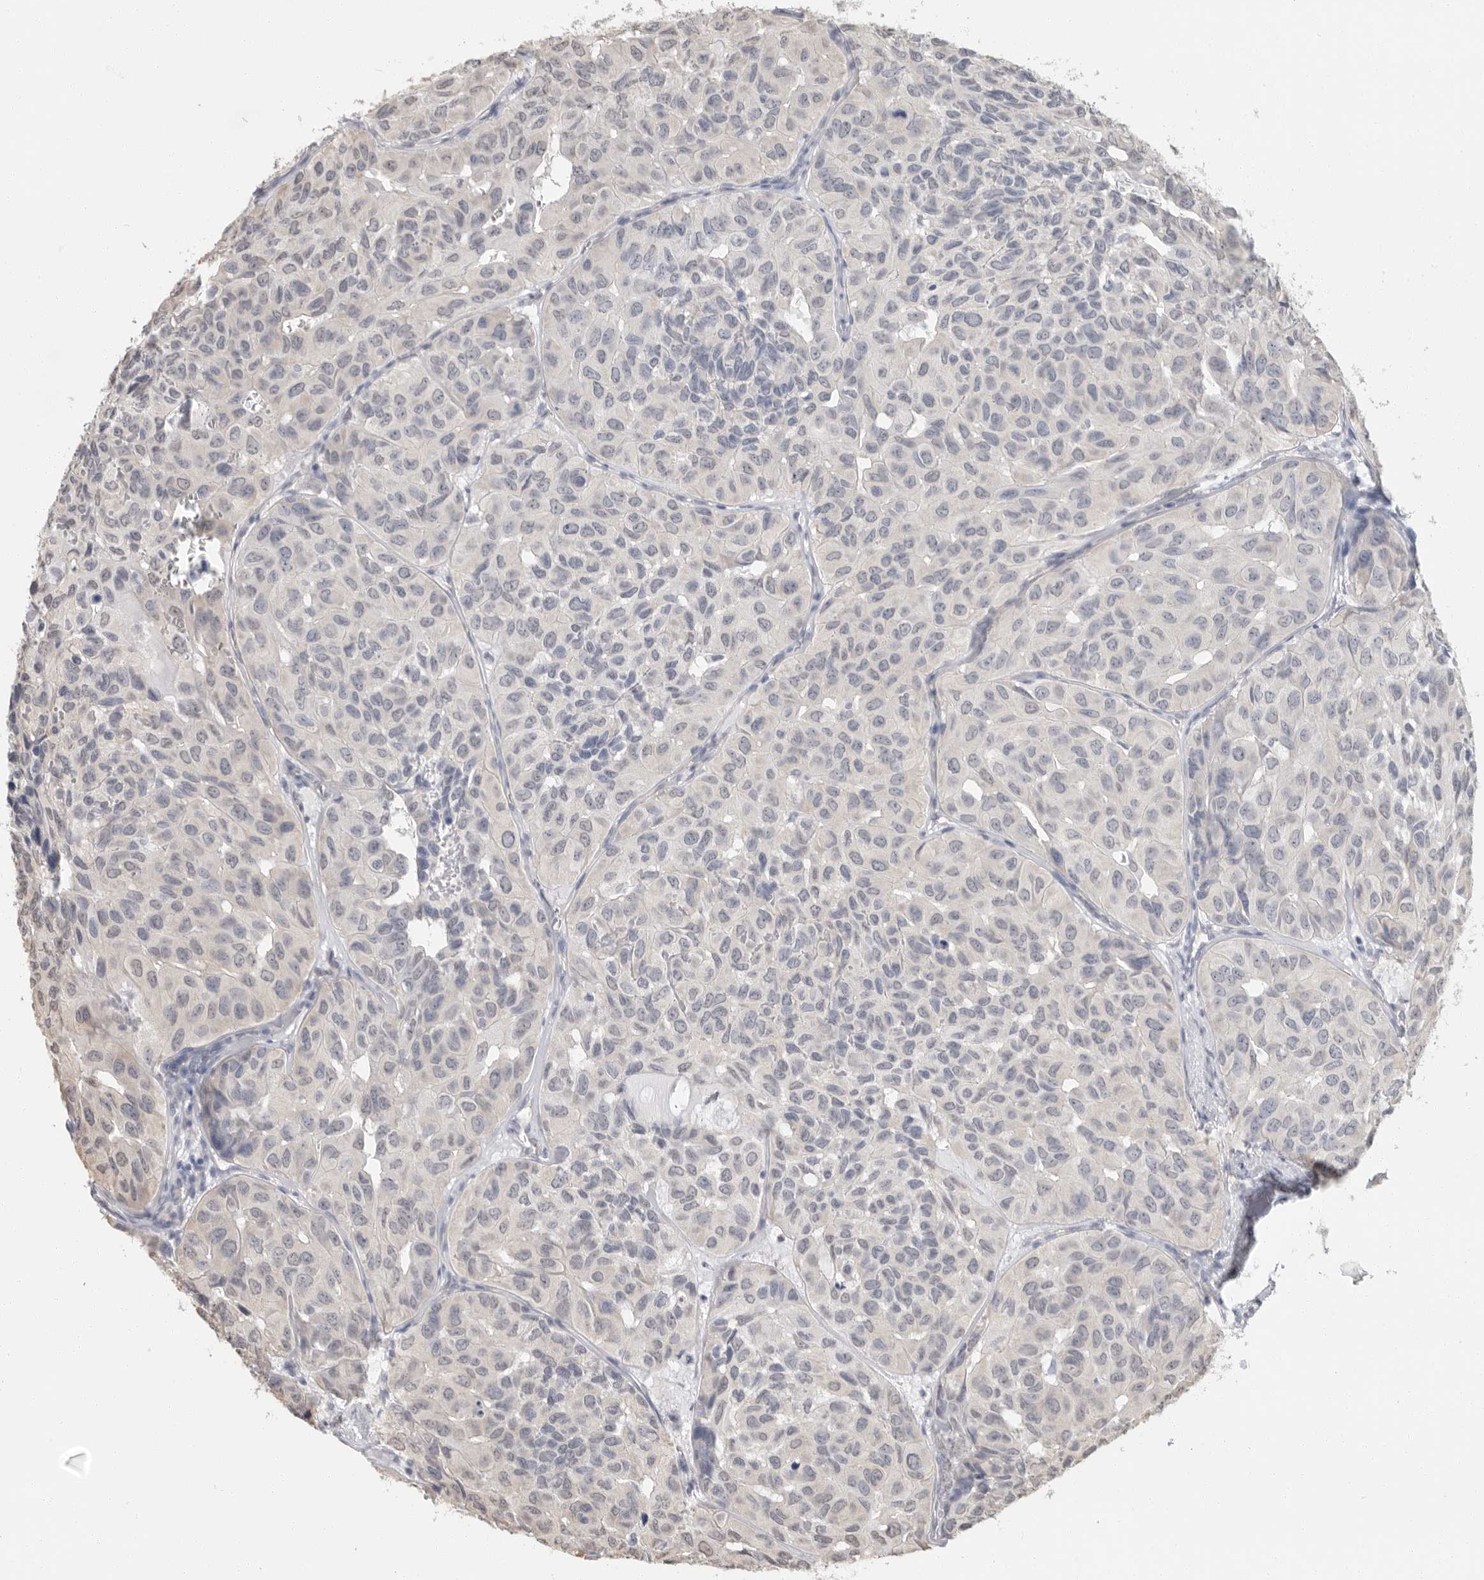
{"staining": {"intensity": "weak", "quantity": "<25%", "location": "nuclear"}, "tissue": "head and neck cancer", "cell_type": "Tumor cells", "image_type": "cancer", "snomed": [{"axis": "morphology", "description": "Adenocarcinoma, NOS"}, {"axis": "topography", "description": "Salivary gland, NOS"}, {"axis": "topography", "description": "Head-Neck"}], "caption": "Tumor cells are negative for brown protein staining in head and neck adenocarcinoma.", "gene": "ARHGEF10", "patient": {"sex": "female", "age": 76}}